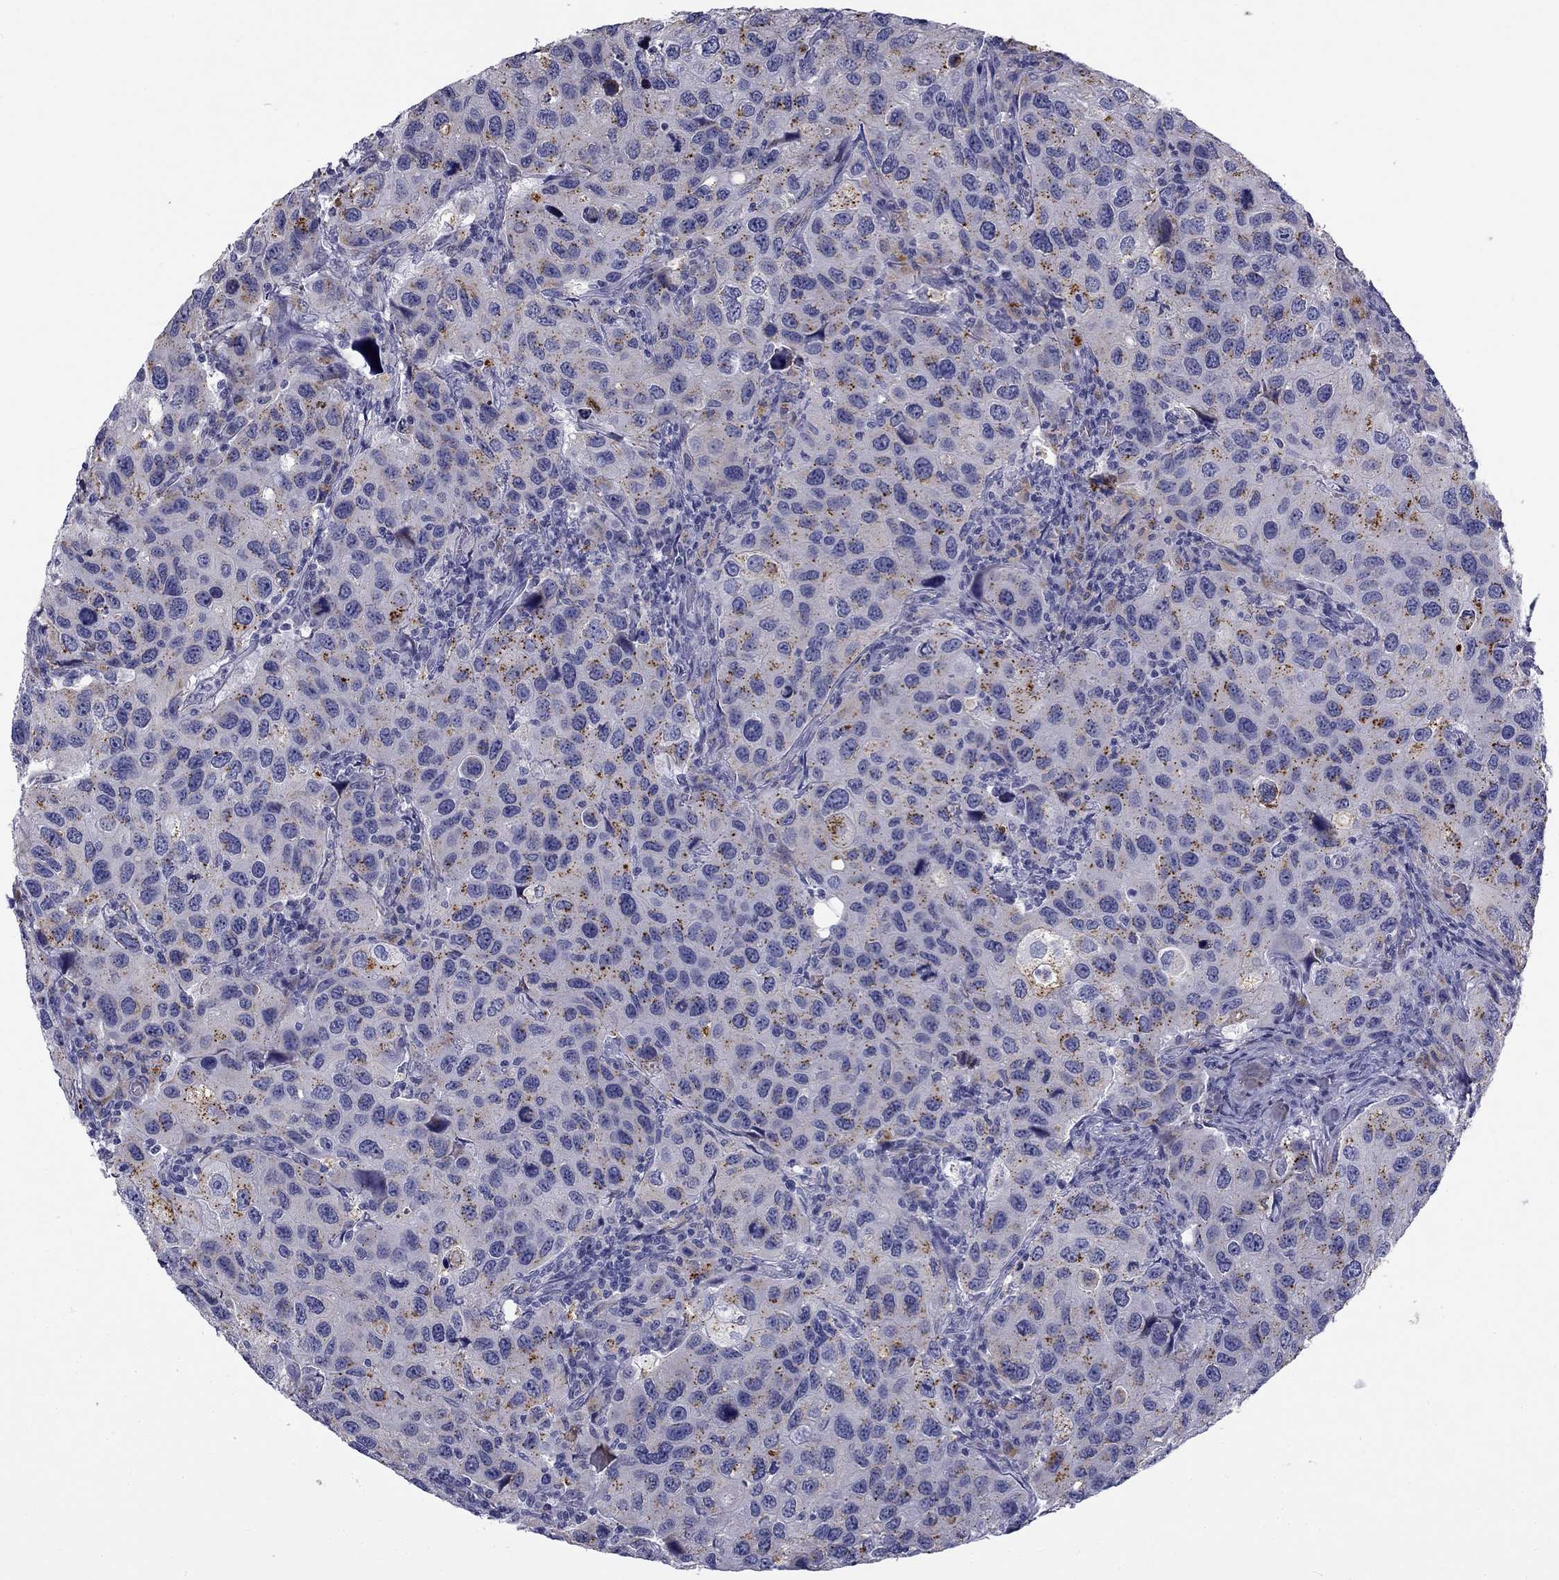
{"staining": {"intensity": "moderate", "quantity": "25%-75%", "location": "cytoplasmic/membranous"}, "tissue": "urothelial cancer", "cell_type": "Tumor cells", "image_type": "cancer", "snomed": [{"axis": "morphology", "description": "Urothelial carcinoma, High grade"}, {"axis": "topography", "description": "Urinary bladder"}], "caption": "Urothelial cancer stained with a protein marker reveals moderate staining in tumor cells.", "gene": "CLPSL2", "patient": {"sex": "male", "age": 79}}